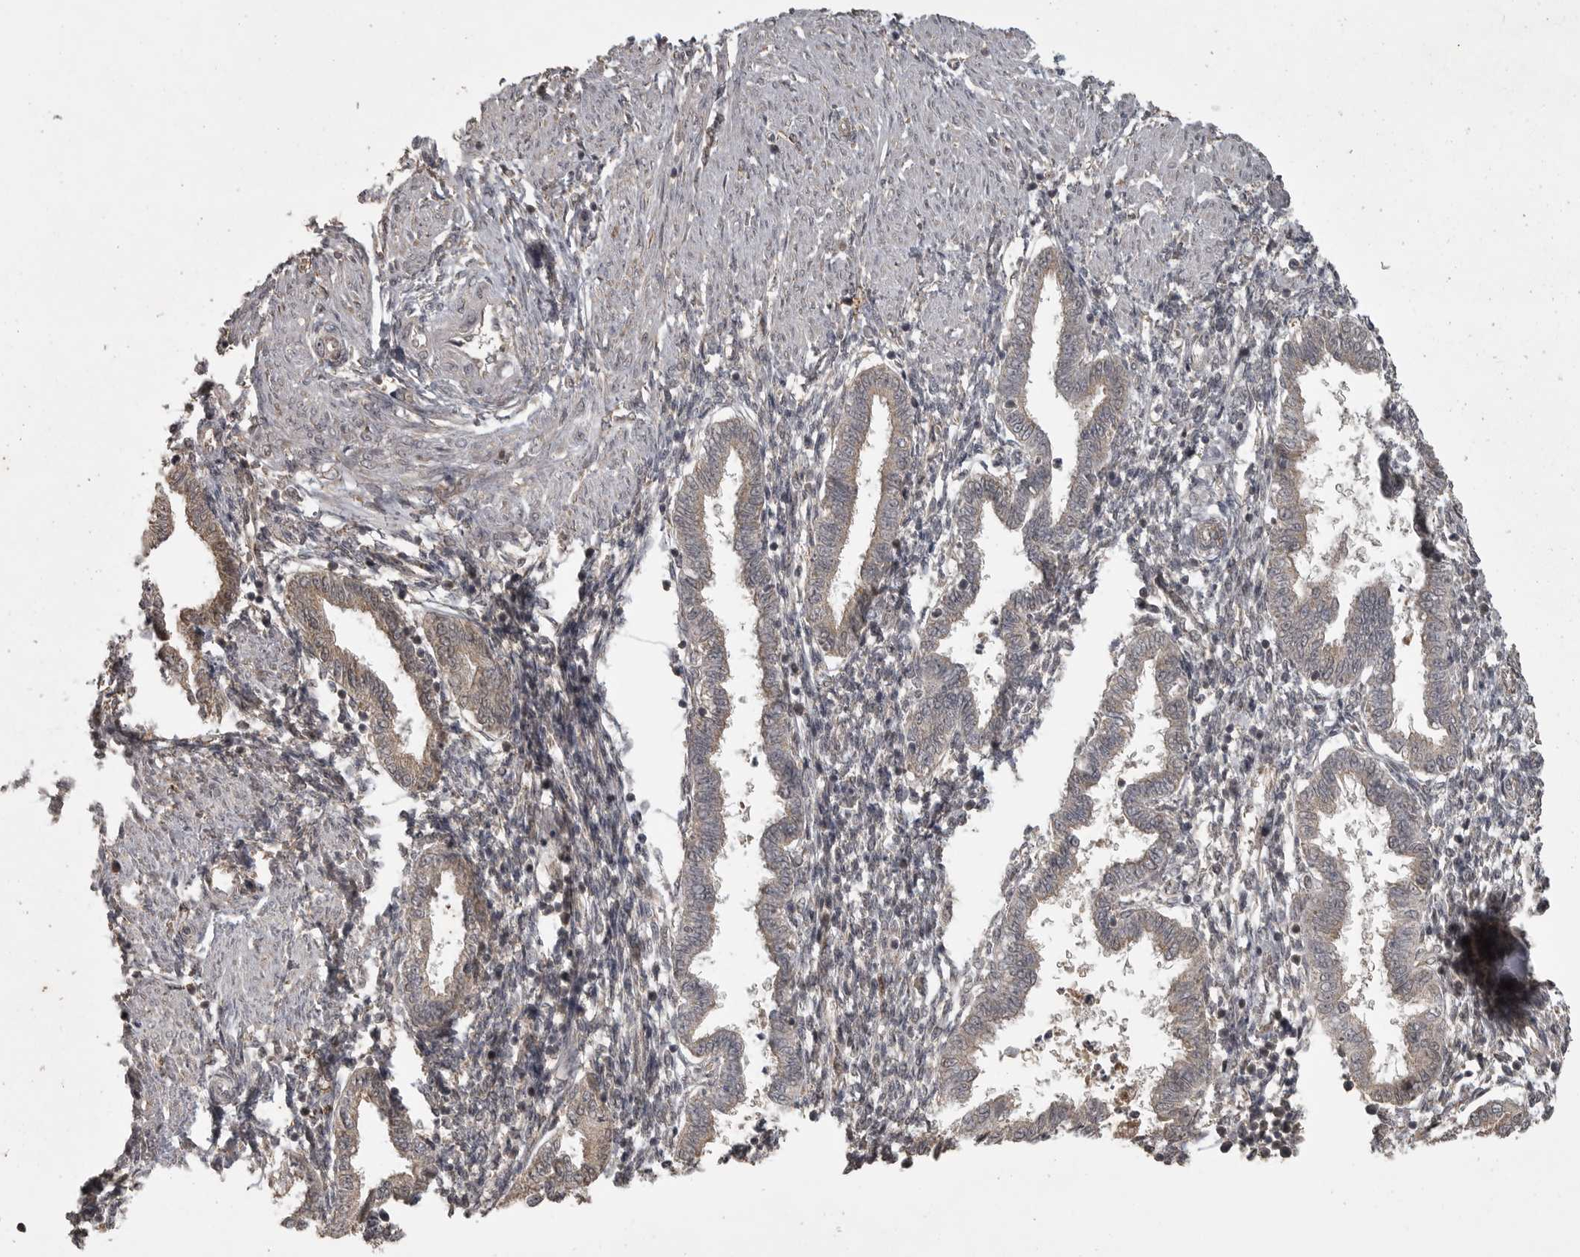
{"staining": {"intensity": "weak", "quantity": "25%-75%", "location": "cytoplasmic/membranous"}, "tissue": "endometrium", "cell_type": "Cells in endometrial stroma", "image_type": "normal", "snomed": [{"axis": "morphology", "description": "Normal tissue, NOS"}, {"axis": "topography", "description": "Endometrium"}], "caption": "This is a photomicrograph of immunohistochemistry (IHC) staining of unremarkable endometrium, which shows weak staining in the cytoplasmic/membranous of cells in endometrial stroma.", "gene": "LLGL1", "patient": {"sex": "female", "age": 33}}